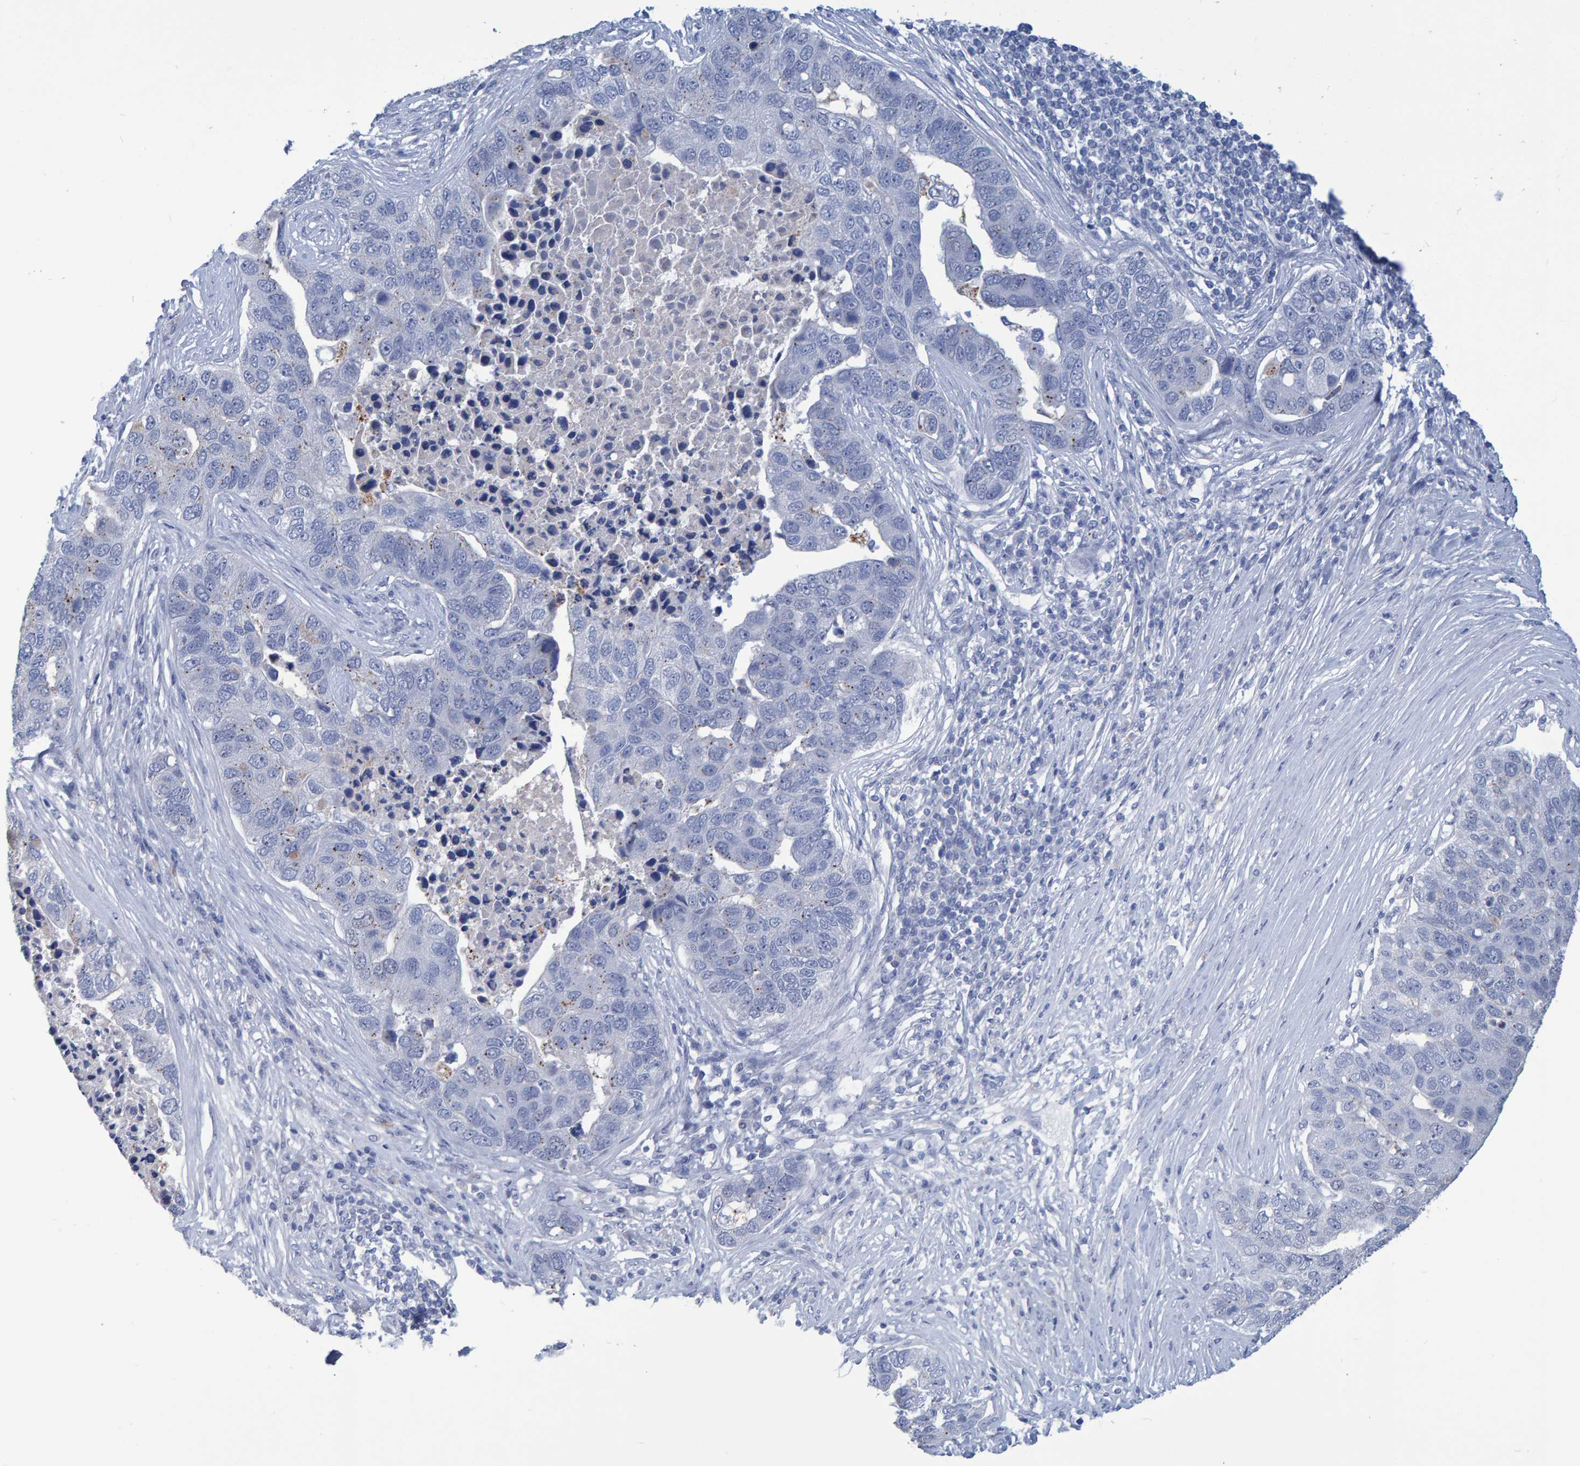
{"staining": {"intensity": "negative", "quantity": "none", "location": "none"}, "tissue": "pancreatic cancer", "cell_type": "Tumor cells", "image_type": "cancer", "snomed": [{"axis": "morphology", "description": "Adenocarcinoma, NOS"}, {"axis": "topography", "description": "Pancreas"}], "caption": "IHC histopathology image of neoplastic tissue: human pancreatic cancer (adenocarcinoma) stained with DAB (3,3'-diaminobenzidine) shows no significant protein positivity in tumor cells.", "gene": "PROCA1", "patient": {"sex": "female", "age": 61}}